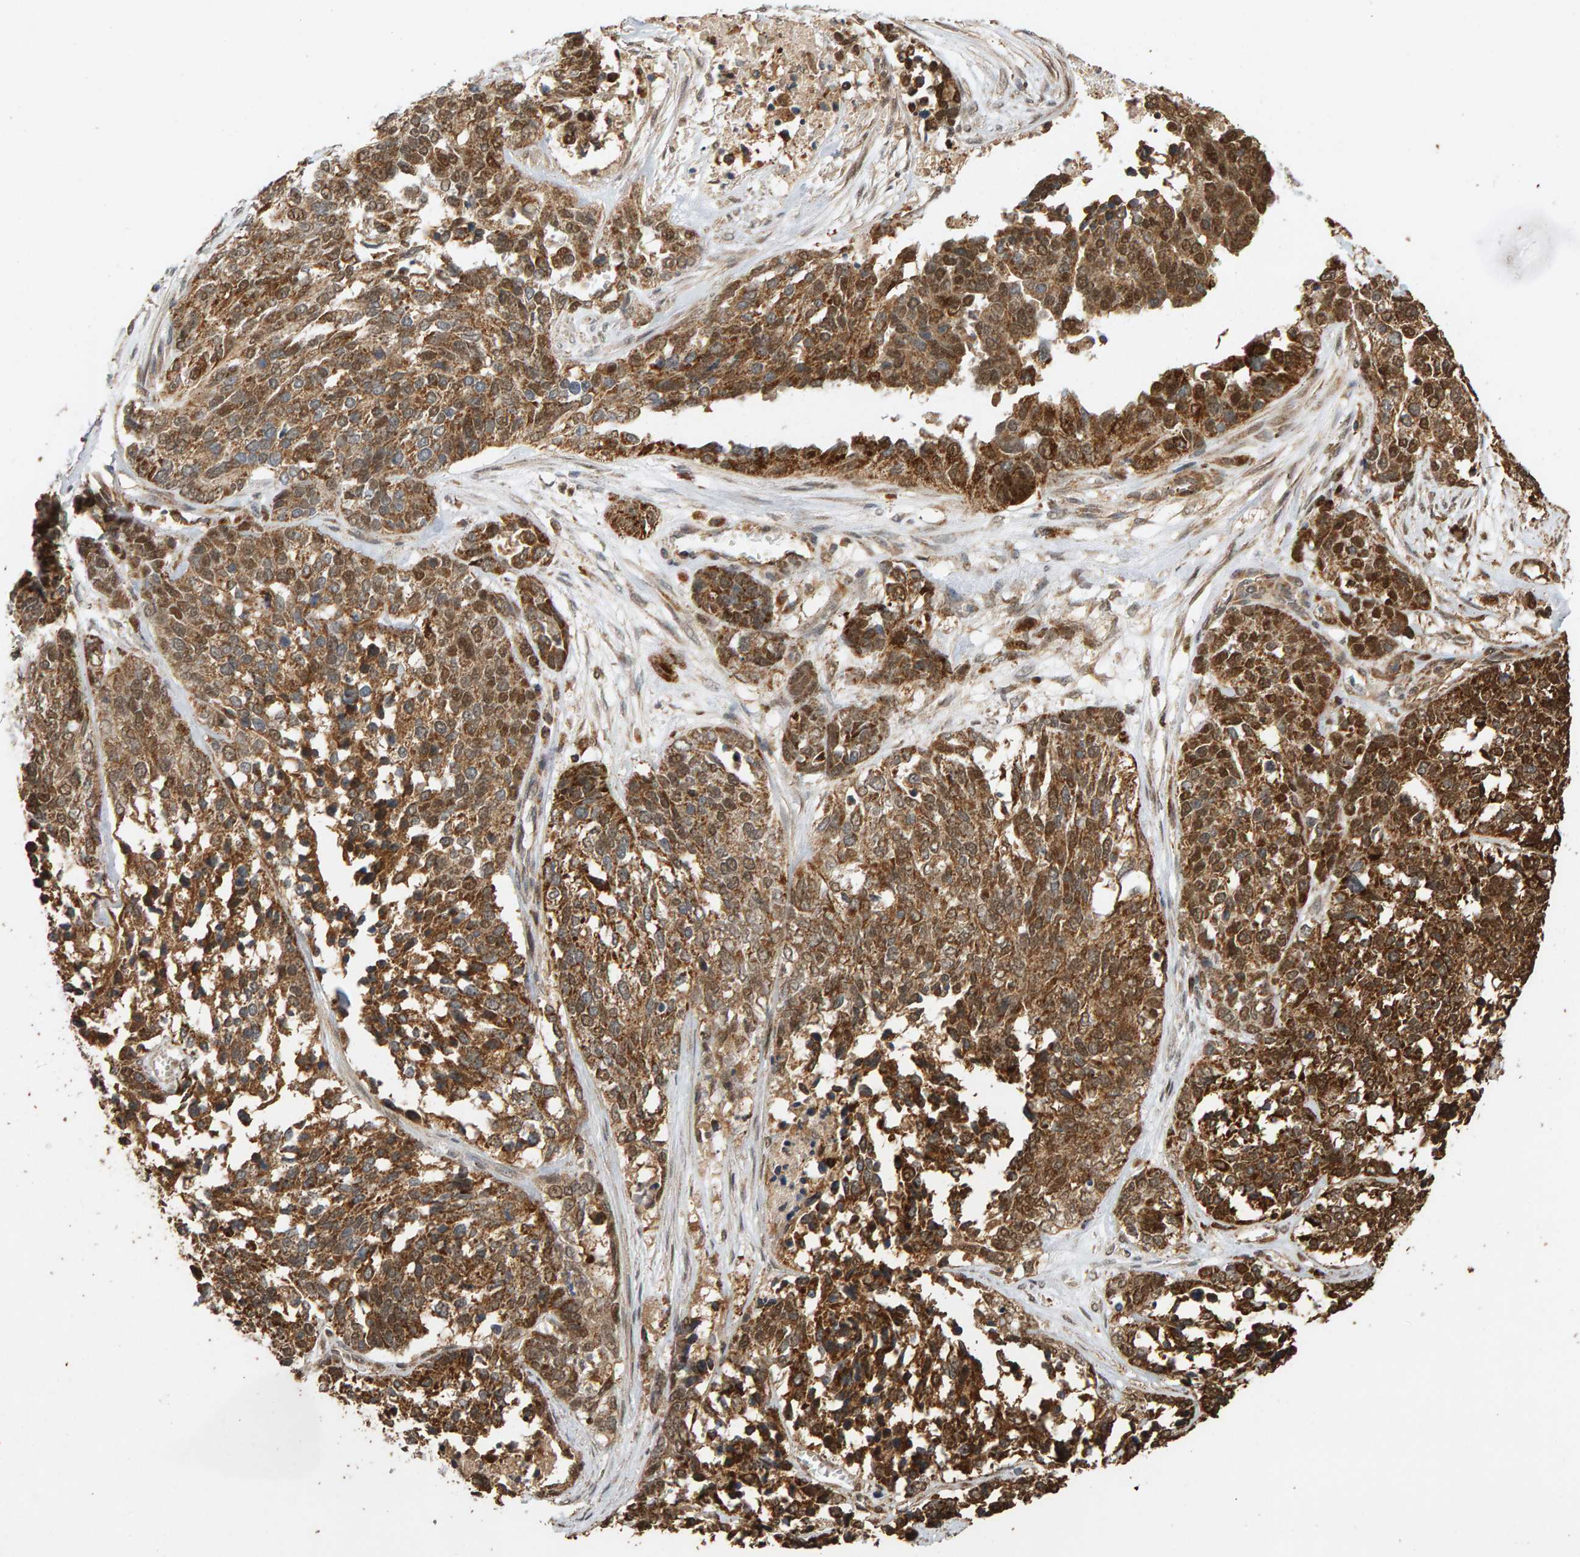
{"staining": {"intensity": "moderate", "quantity": ">75%", "location": "cytoplasmic/membranous,nuclear"}, "tissue": "ovarian cancer", "cell_type": "Tumor cells", "image_type": "cancer", "snomed": [{"axis": "morphology", "description": "Cystadenocarcinoma, serous, NOS"}, {"axis": "topography", "description": "Ovary"}], "caption": "This histopathology image reveals immunohistochemistry (IHC) staining of ovarian cancer (serous cystadenocarcinoma), with medium moderate cytoplasmic/membranous and nuclear expression in approximately >75% of tumor cells.", "gene": "GSTK1", "patient": {"sex": "female", "age": 44}}